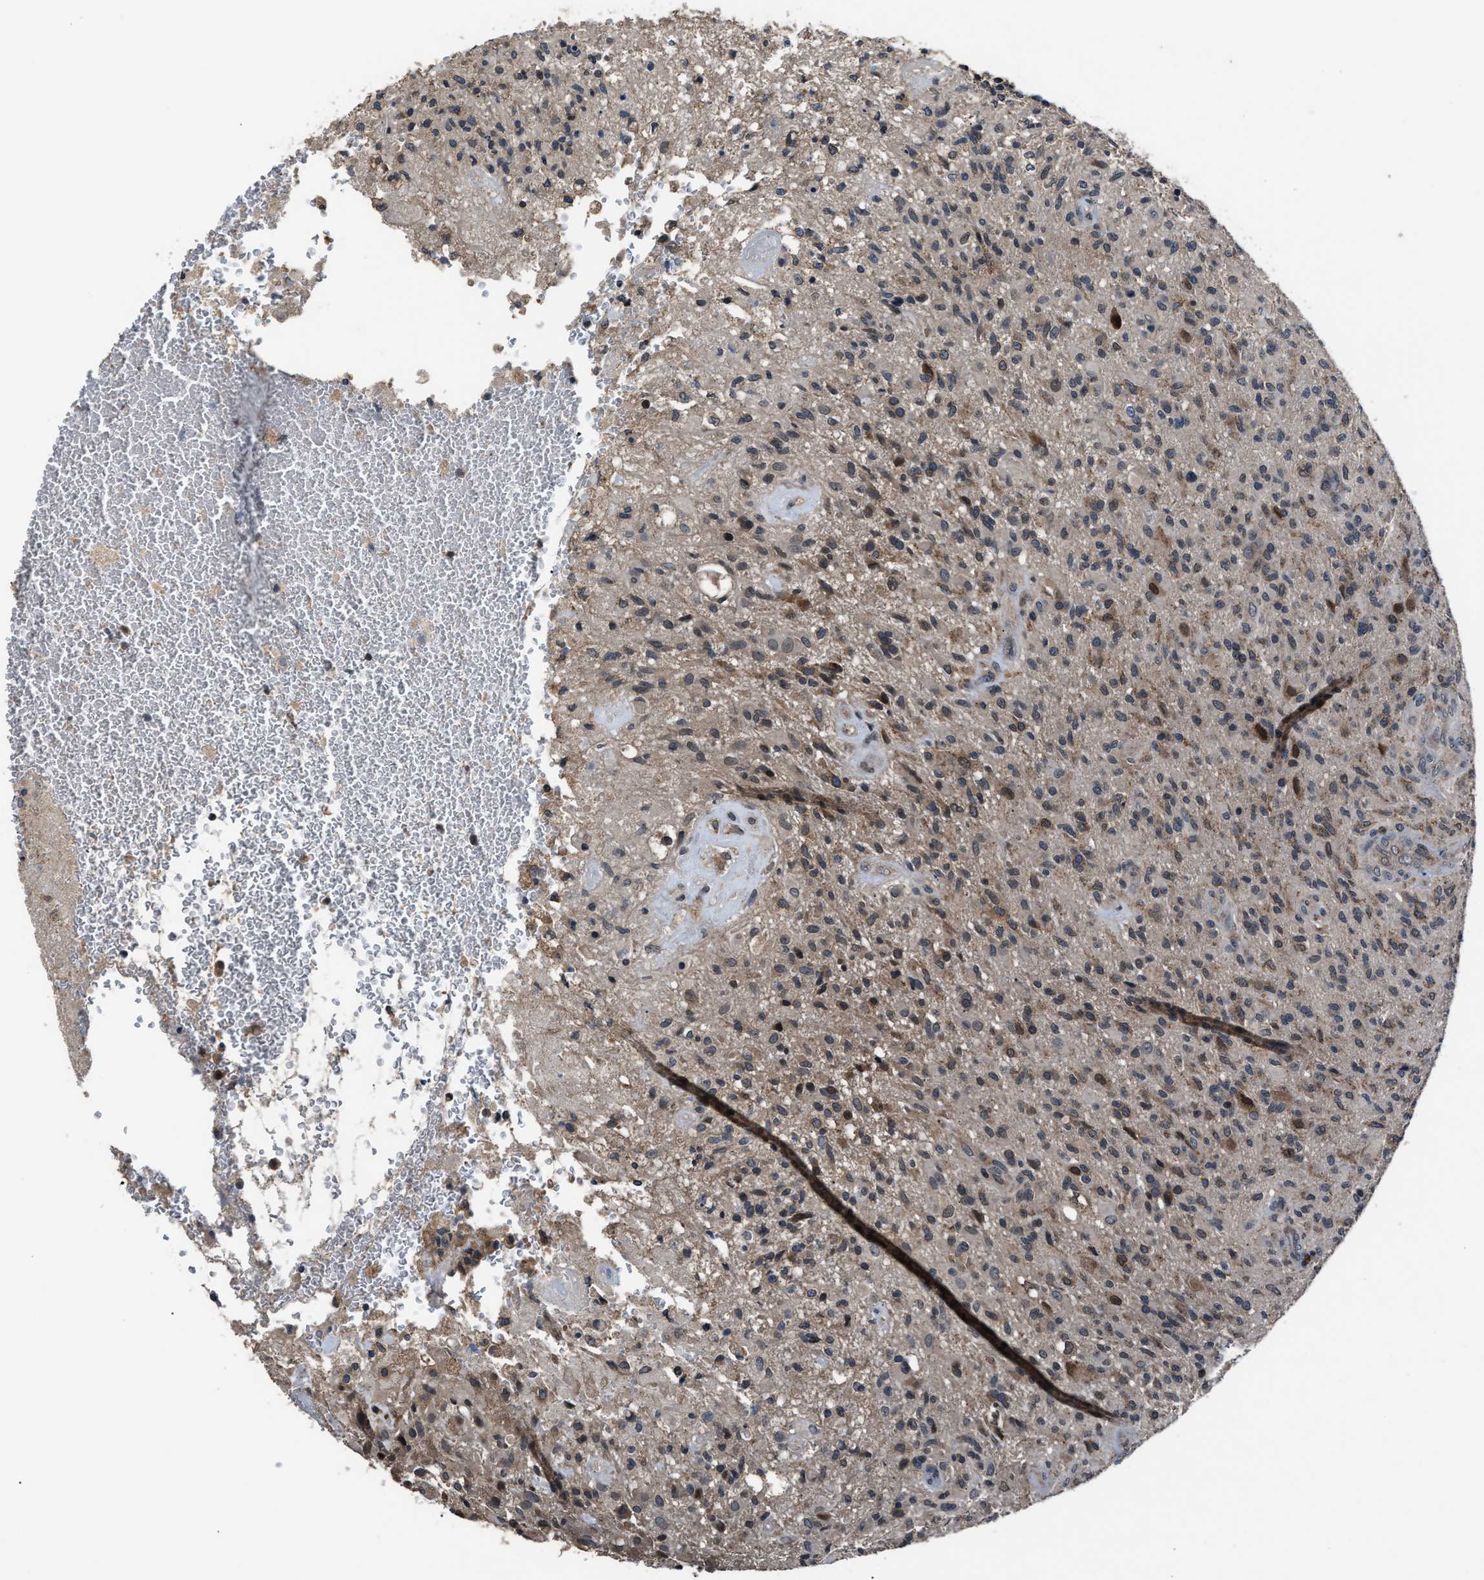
{"staining": {"intensity": "weak", "quantity": "<25%", "location": "cytoplasmic/membranous"}, "tissue": "glioma", "cell_type": "Tumor cells", "image_type": "cancer", "snomed": [{"axis": "morphology", "description": "Glioma, malignant, High grade"}, {"axis": "topography", "description": "Brain"}], "caption": "This is an IHC image of human malignant glioma (high-grade). There is no positivity in tumor cells.", "gene": "TNRC18", "patient": {"sex": "male", "age": 71}}